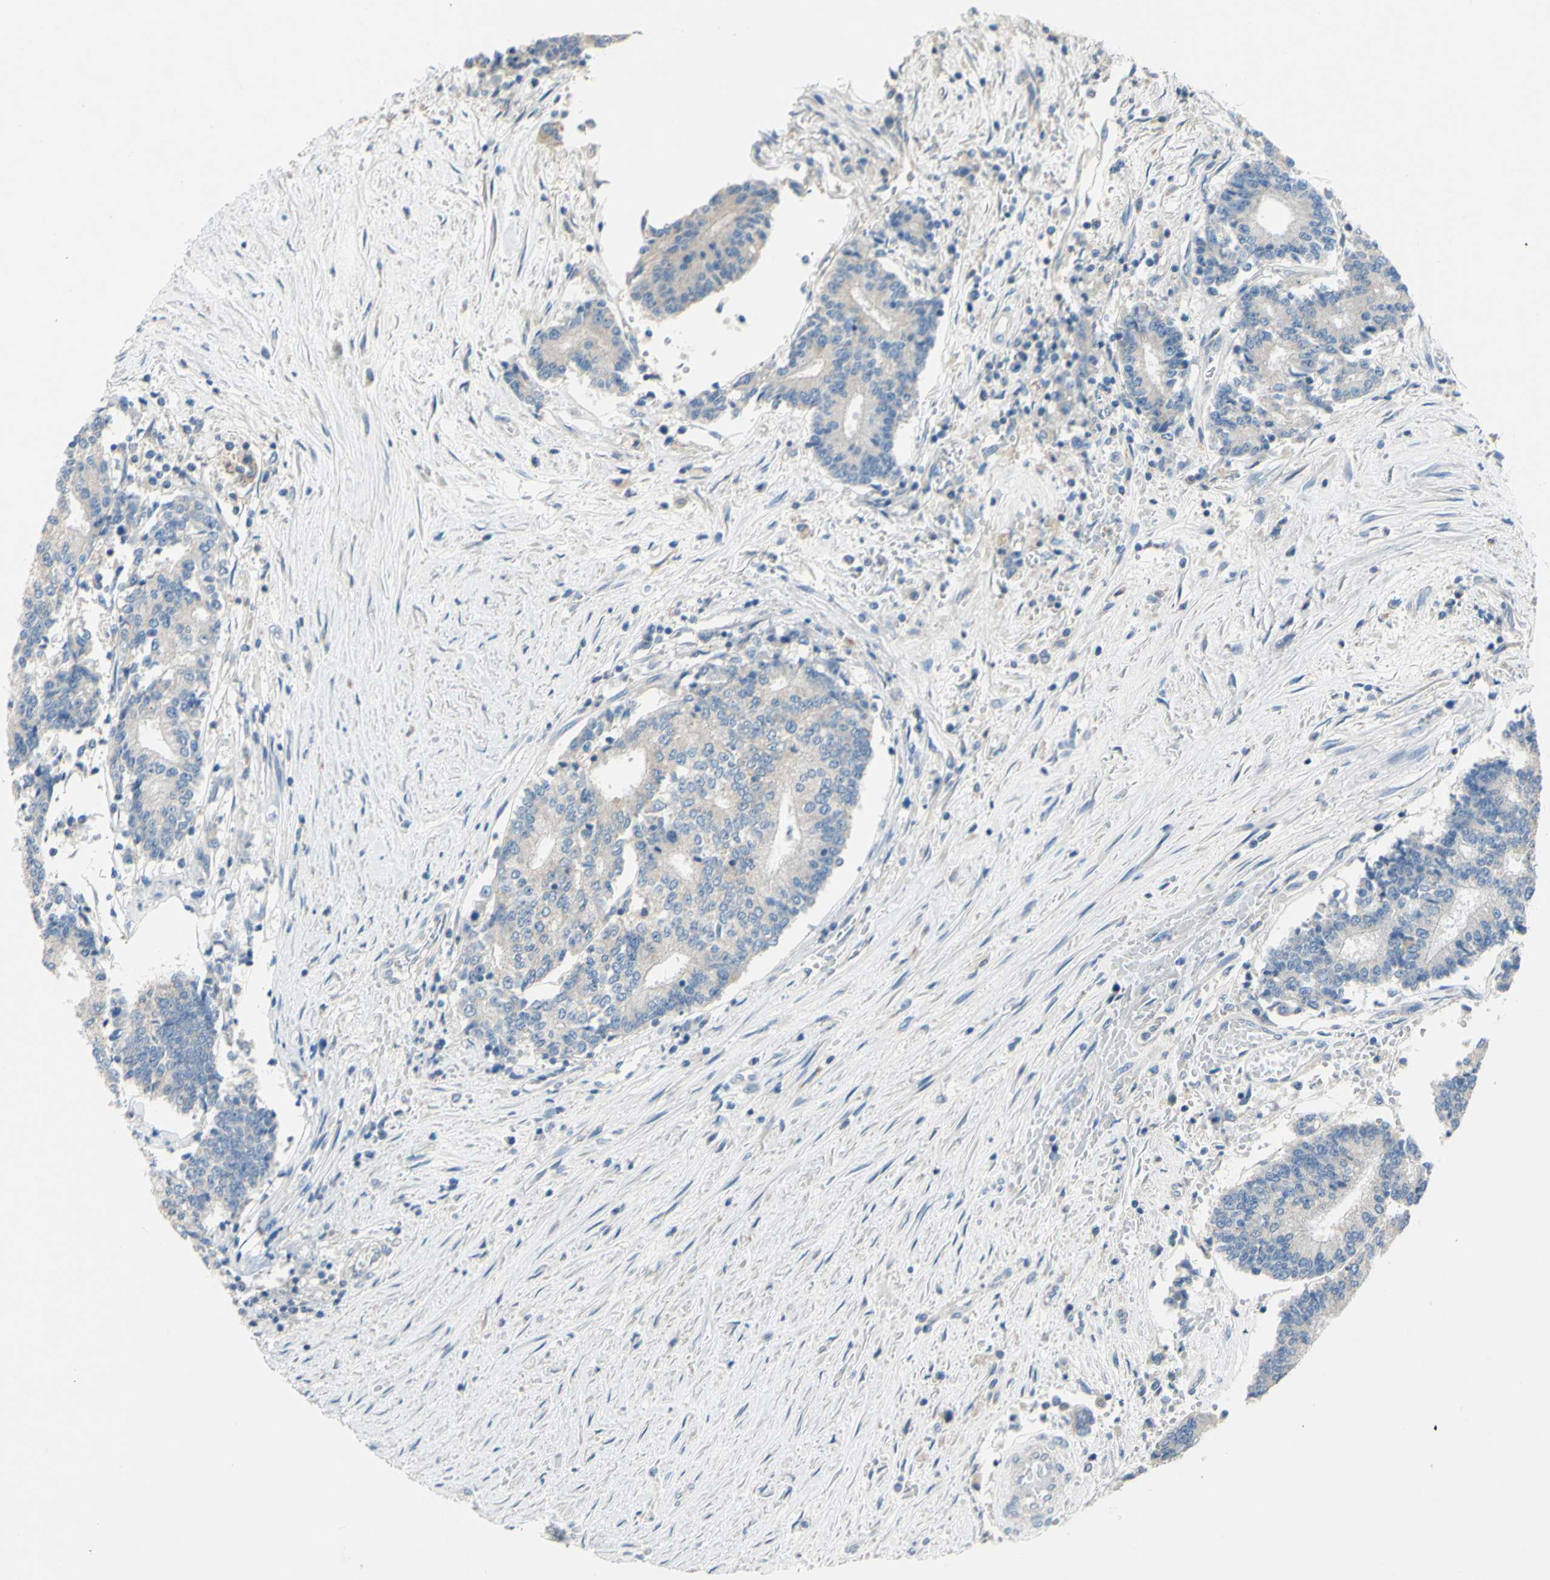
{"staining": {"intensity": "weak", "quantity": "25%-75%", "location": "cytoplasmic/membranous"}, "tissue": "prostate cancer", "cell_type": "Tumor cells", "image_type": "cancer", "snomed": [{"axis": "morphology", "description": "Normal tissue, NOS"}, {"axis": "morphology", "description": "Adenocarcinoma, High grade"}, {"axis": "topography", "description": "Prostate"}, {"axis": "topography", "description": "Seminal veicle"}], "caption": "Immunohistochemical staining of prostate adenocarcinoma (high-grade) reveals low levels of weak cytoplasmic/membranous protein positivity in about 25%-75% of tumor cells. The staining was performed using DAB, with brown indicating positive protein expression. Nuclei are stained blue with hematoxylin.", "gene": "CDH10", "patient": {"sex": "male", "age": 55}}